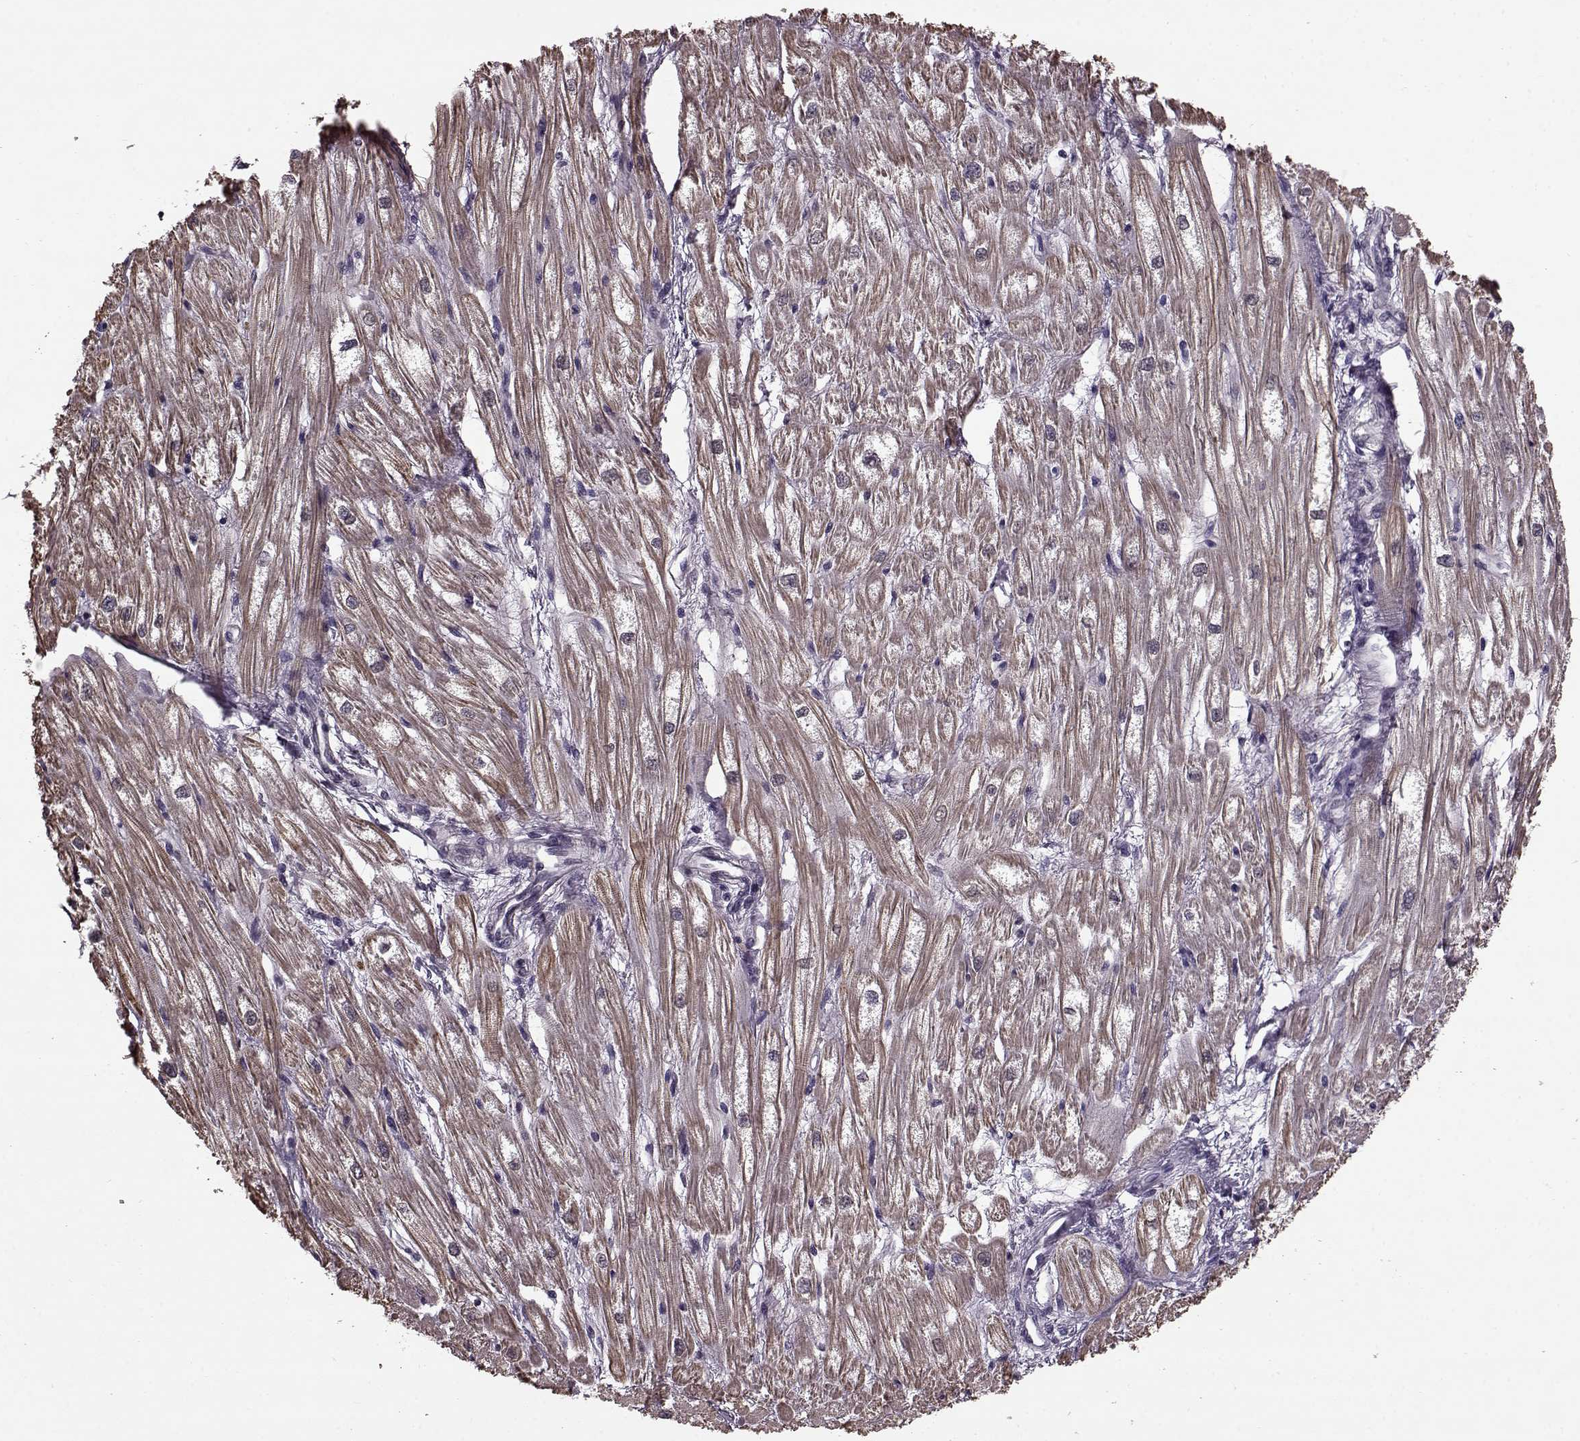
{"staining": {"intensity": "moderate", "quantity": "25%-75%", "location": "cytoplasmic/membranous"}, "tissue": "heart muscle", "cell_type": "Cardiomyocytes", "image_type": "normal", "snomed": [{"axis": "morphology", "description": "Normal tissue, NOS"}, {"axis": "topography", "description": "Heart"}], "caption": "An immunohistochemistry image of unremarkable tissue is shown. Protein staining in brown labels moderate cytoplasmic/membranous positivity in heart muscle within cardiomyocytes.", "gene": "STX1A", "patient": {"sex": "male", "age": 61}}